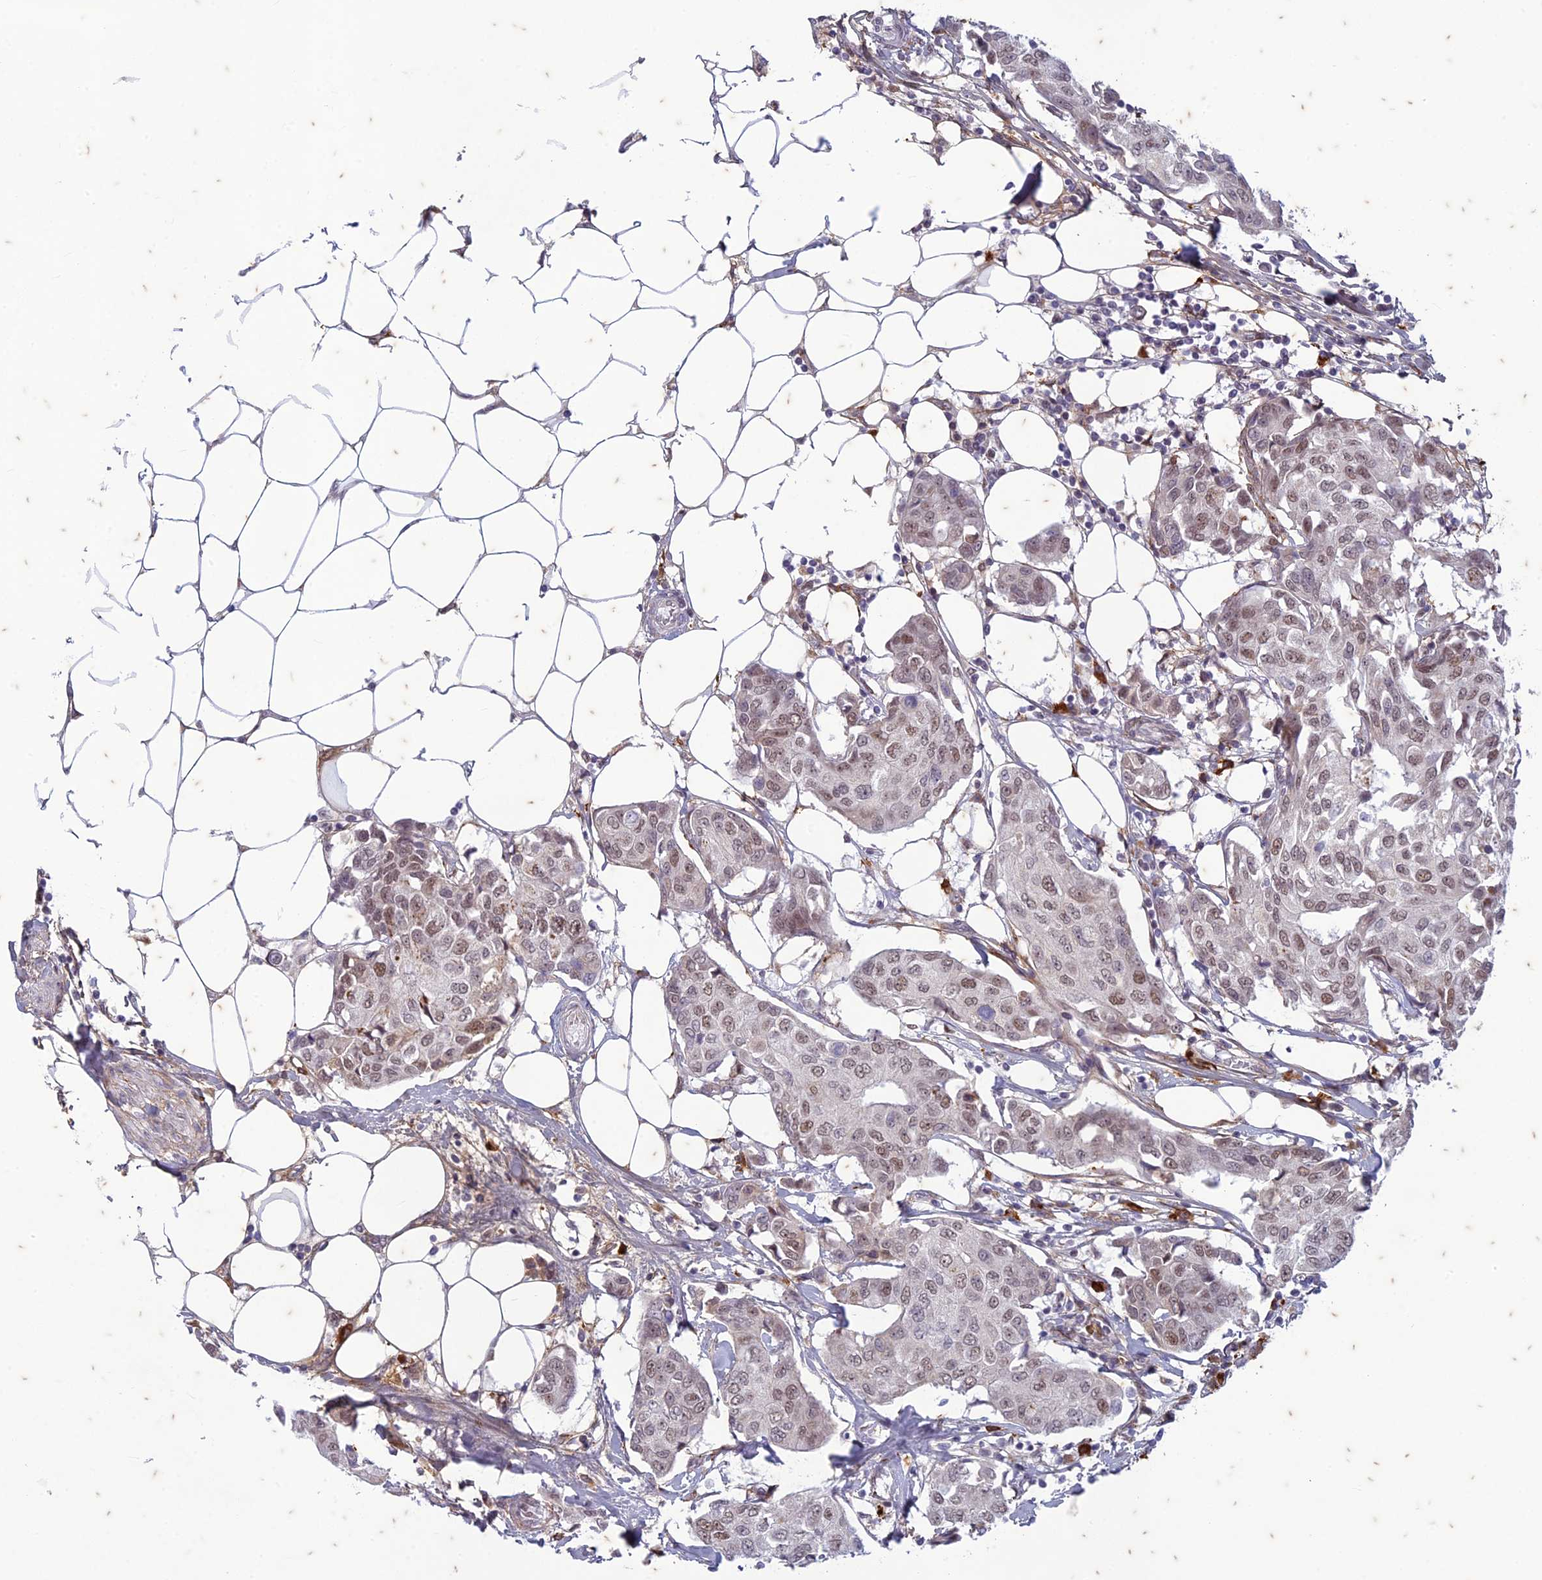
{"staining": {"intensity": "weak", "quantity": ">75%", "location": "nuclear"}, "tissue": "breast cancer", "cell_type": "Tumor cells", "image_type": "cancer", "snomed": [{"axis": "morphology", "description": "Duct carcinoma"}, {"axis": "topography", "description": "Breast"}], "caption": "Protein analysis of invasive ductal carcinoma (breast) tissue exhibits weak nuclear expression in approximately >75% of tumor cells. The staining is performed using DAB brown chromogen to label protein expression. The nuclei are counter-stained blue using hematoxylin.", "gene": "PABPN1L", "patient": {"sex": "female", "age": 80}}